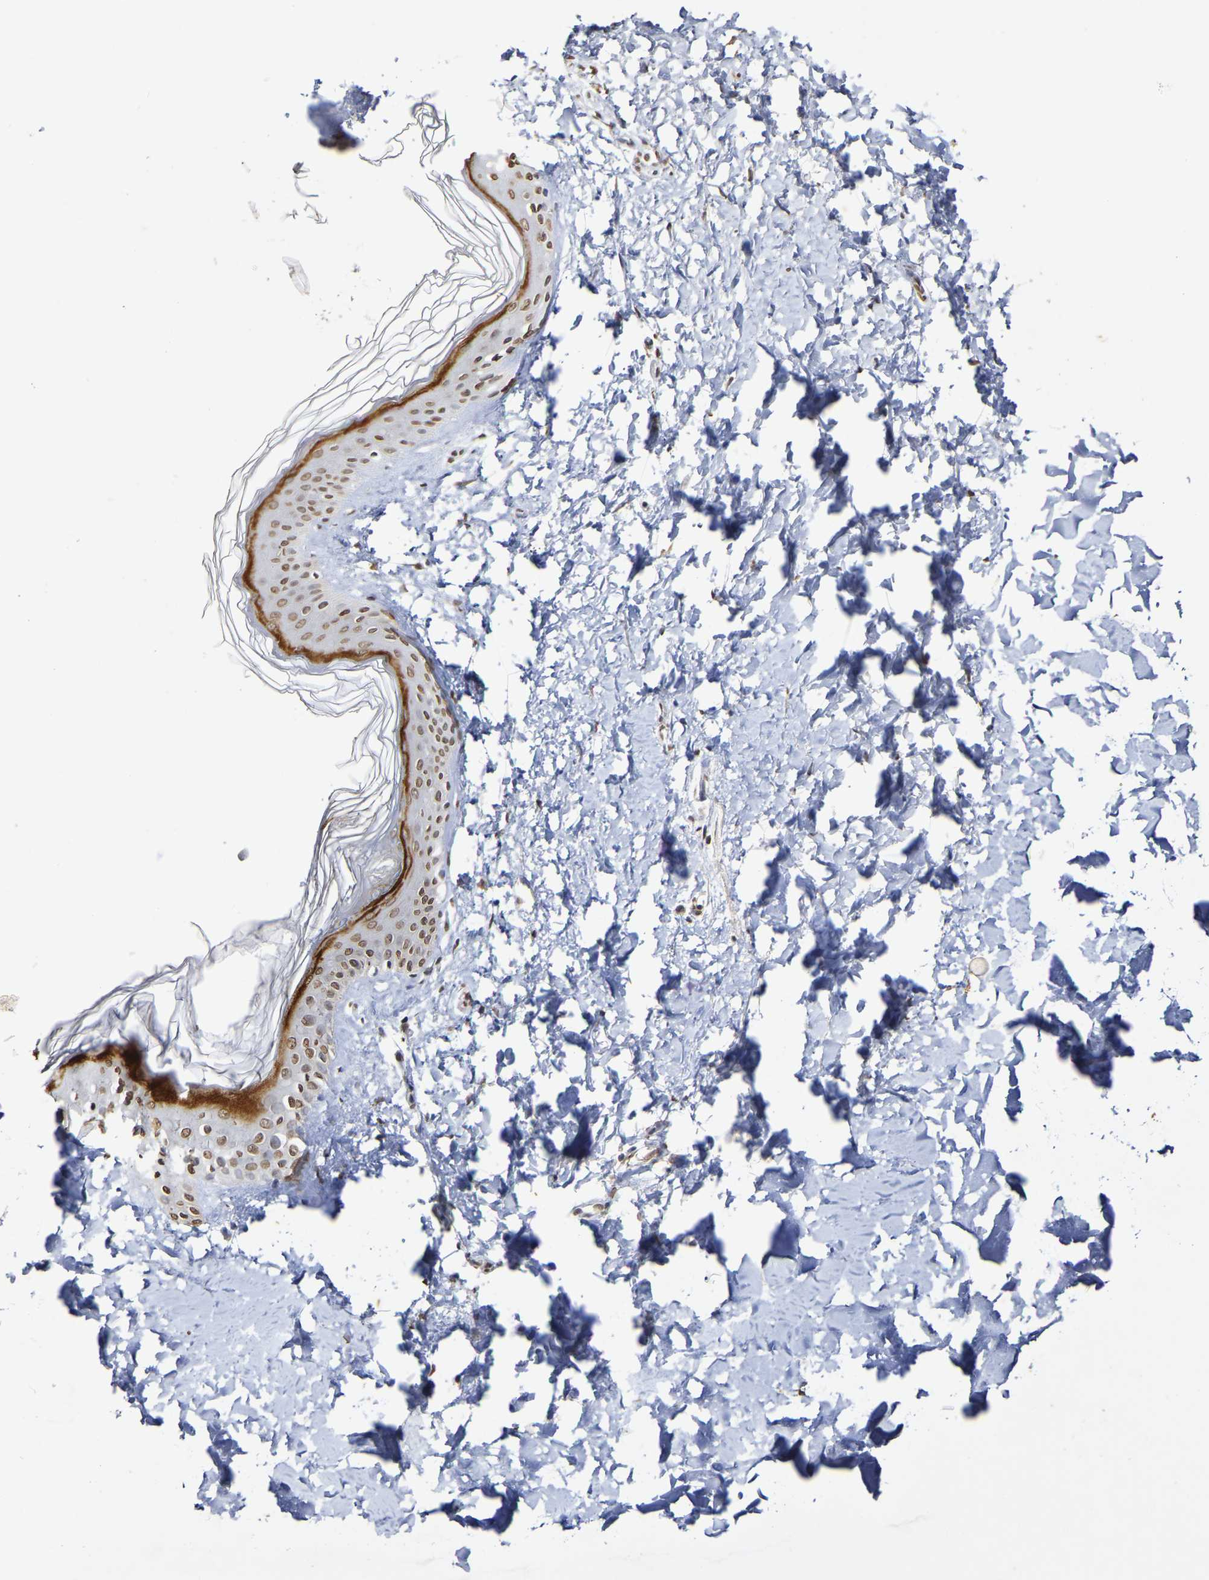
{"staining": {"intensity": "moderate", "quantity": ">75%", "location": "nuclear"}, "tissue": "skin", "cell_type": "Fibroblasts", "image_type": "normal", "snomed": [{"axis": "morphology", "description": "Normal tissue, NOS"}, {"axis": "topography", "description": "Skin"}], "caption": "Skin stained with DAB immunohistochemistry (IHC) shows medium levels of moderate nuclear expression in approximately >75% of fibroblasts.", "gene": "ATF4", "patient": {"sex": "female", "age": 41}}